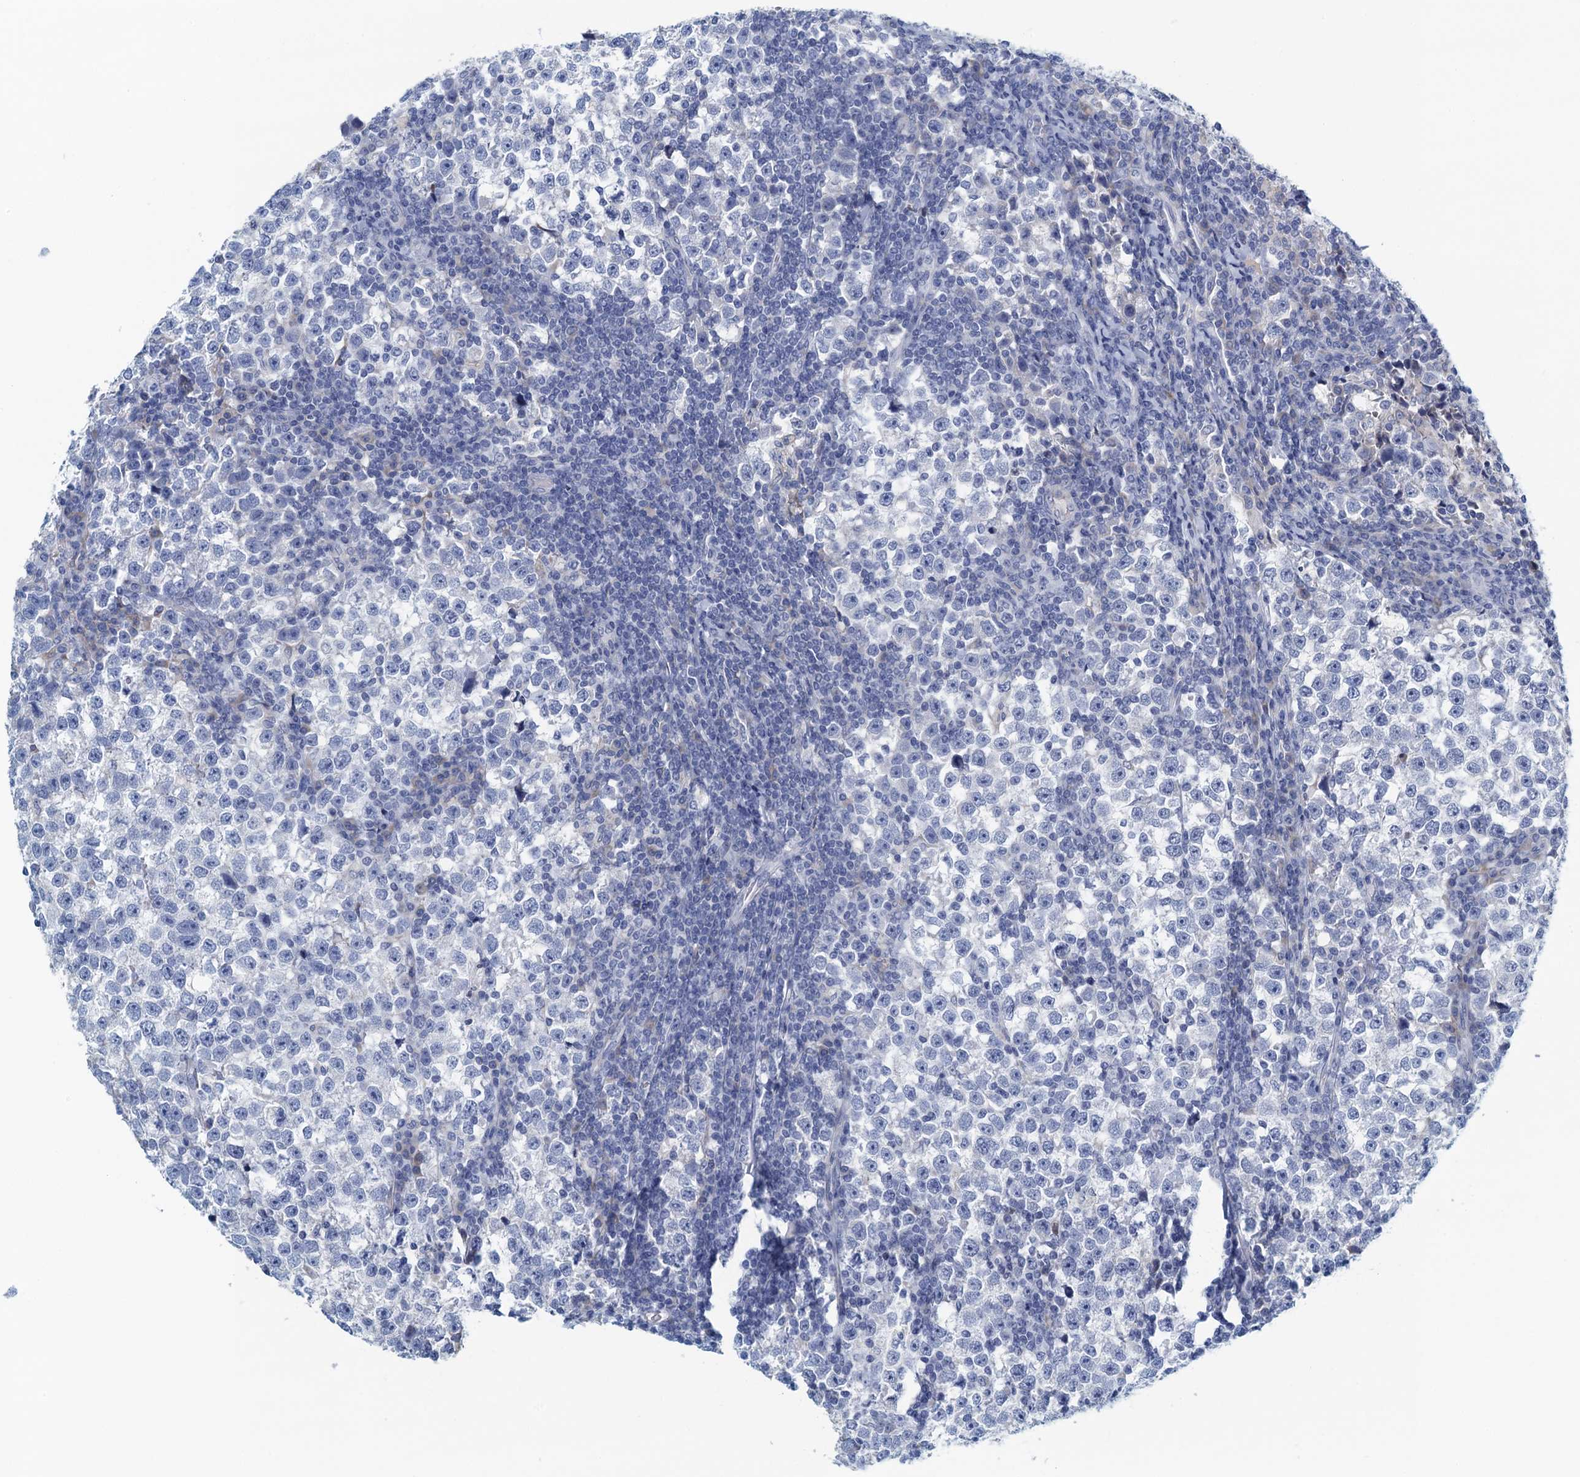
{"staining": {"intensity": "negative", "quantity": "none", "location": "none"}, "tissue": "testis cancer", "cell_type": "Tumor cells", "image_type": "cancer", "snomed": [{"axis": "morphology", "description": "Normal tissue, NOS"}, {"axis": "morphology", "description": "Seminoma, NOS"}, {"axis": "topography", "description": "Testis"}], "caption": "Immunohistochemical staining of testis cancer (seminoma) shows no significant expression in tumor cells.", "gene": "C10orf88", "patient": {"sex": "male", "age": 43}}